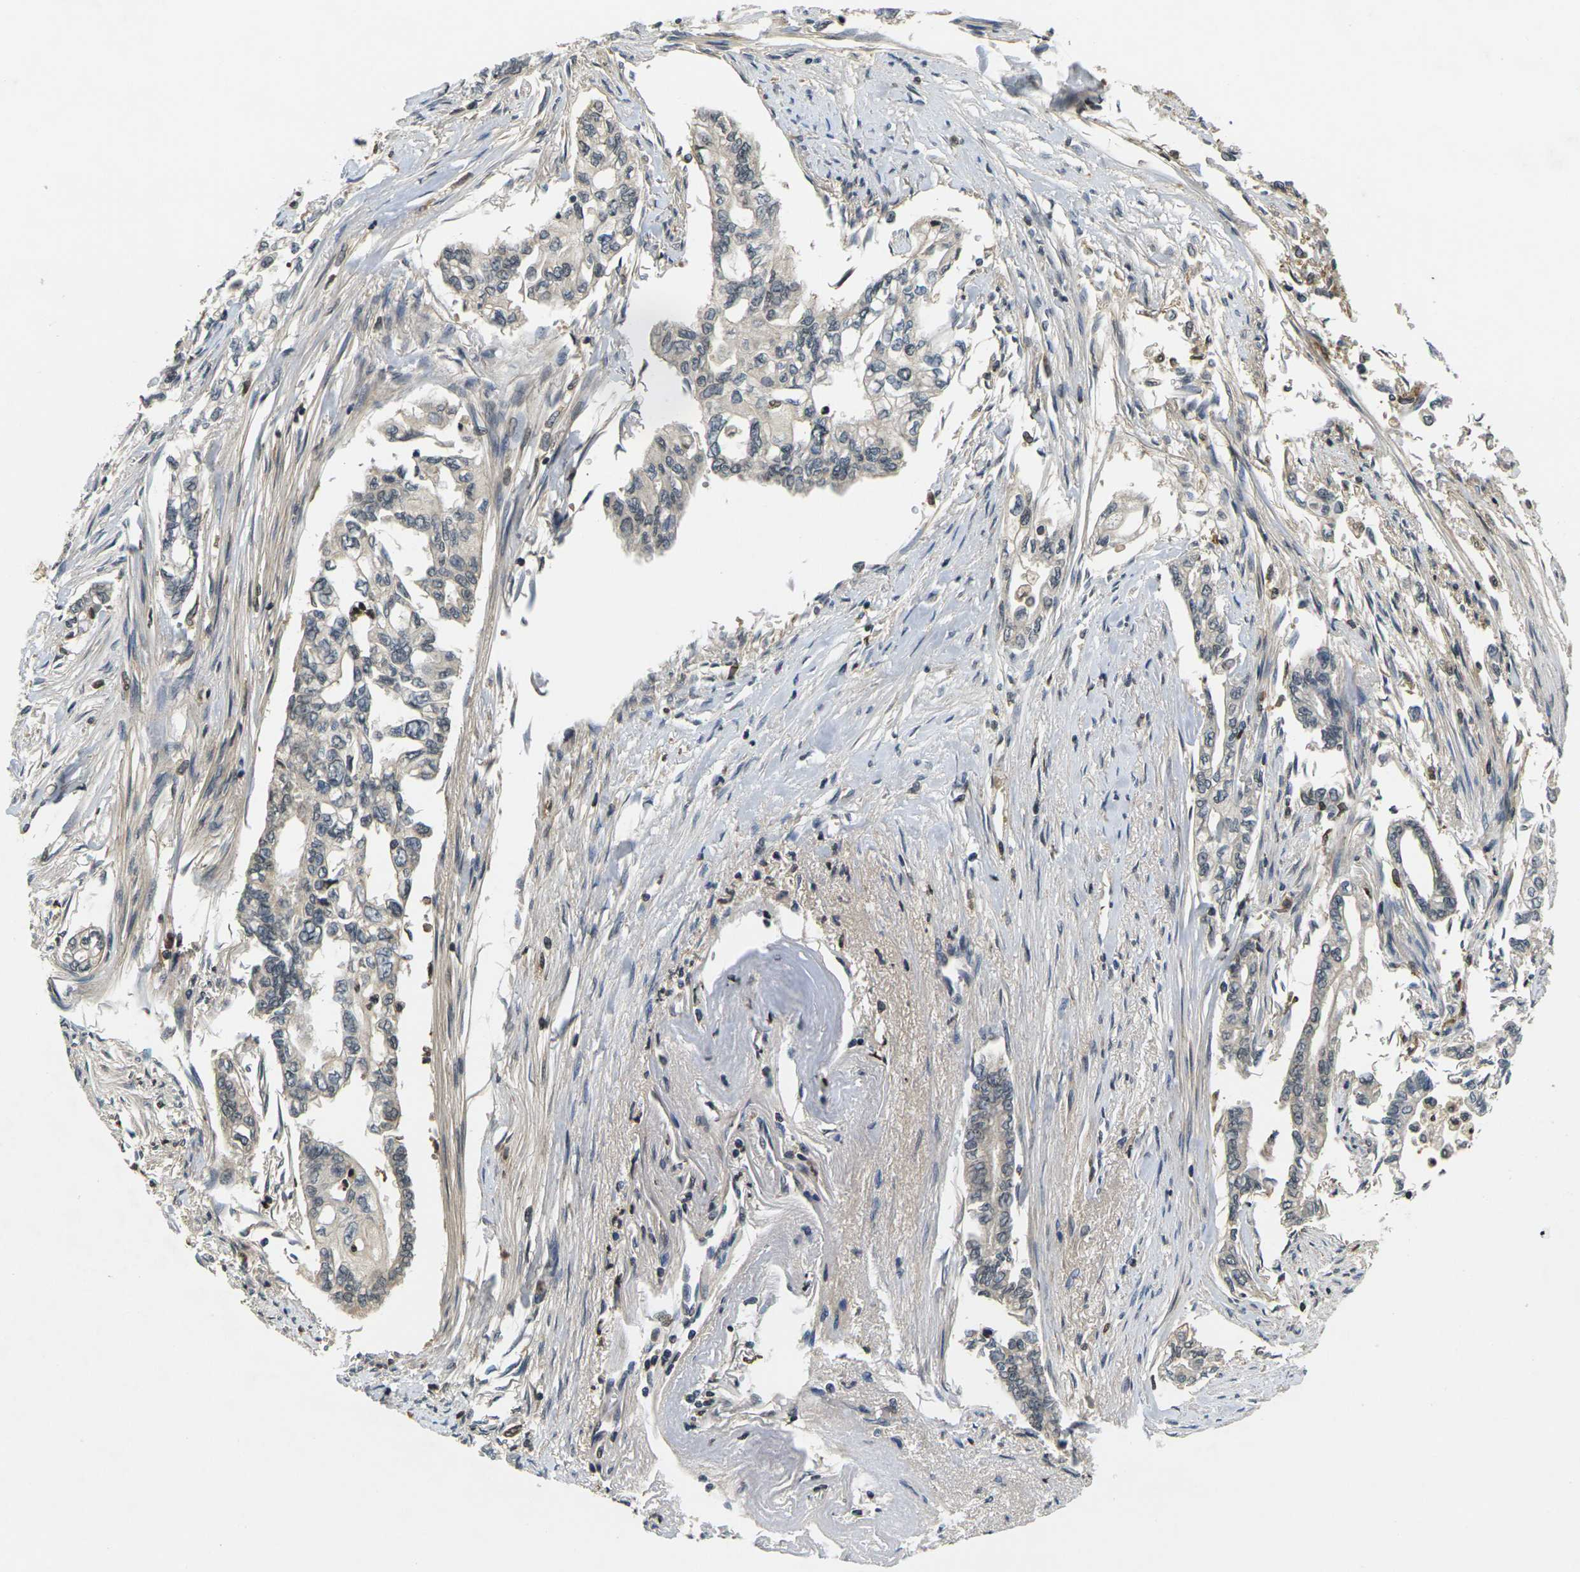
{"staining": {"intensity": "negative", "quantity": "none", "location": "none"}, "tissue": "pancreatic cancer", "cell_type": "Tumor cells", "image_type": "cancer", "snomed": [{"axis": "morphology", "description": "Normal tissue, NOS"}, {"axis": "topography", "description": "Pancreas"}], "caption": "Histopathology image shows no protein staining in tumor cells of pancreatic cancer tissue.", "gene": "C1QC", "patient": {"sex": "male", "age": 42}}